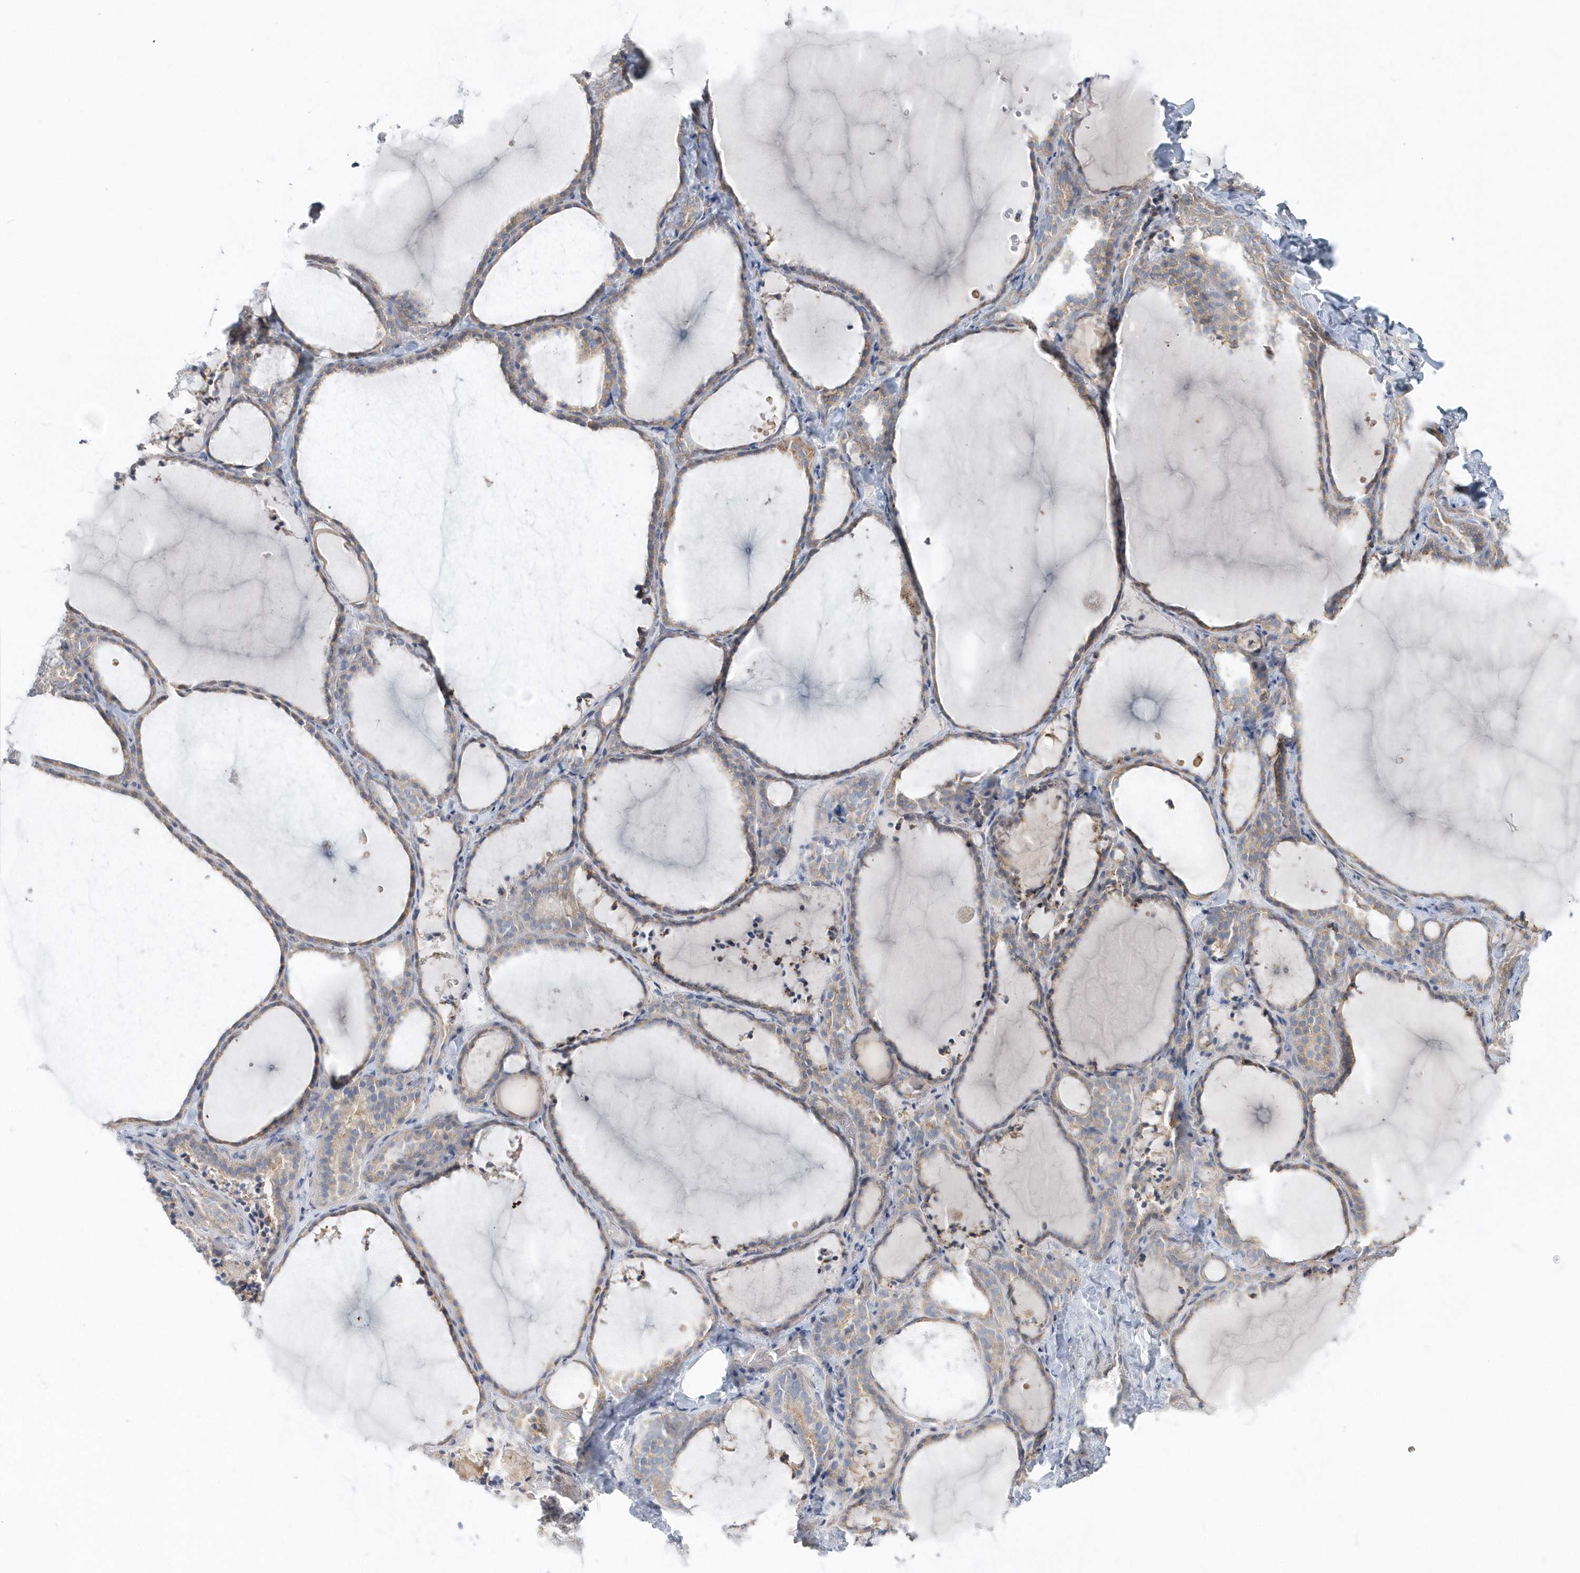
{"staining": {"intensity": "weak", "quantity": "25%-75%", "location": "cytoplasmic/membranous"}, "tissue": "thyroid gland", "cell_type": "Glandular cells", "image_type": "normal", "snomed": [{"axis": "morphology", "description": "Normal tissue, NOS"}, {"axis": "topography", "description": "Thyroid gland"}], "caption": "Weak cytoplasmic/membranous positivity for a protein is identified in approximately 25%-75% of glandular cells of benign thyroid gland using immunohistochemistry (IHC).", "gene": "EIF3C", "patient": {"sex": "female", "age": 22}}